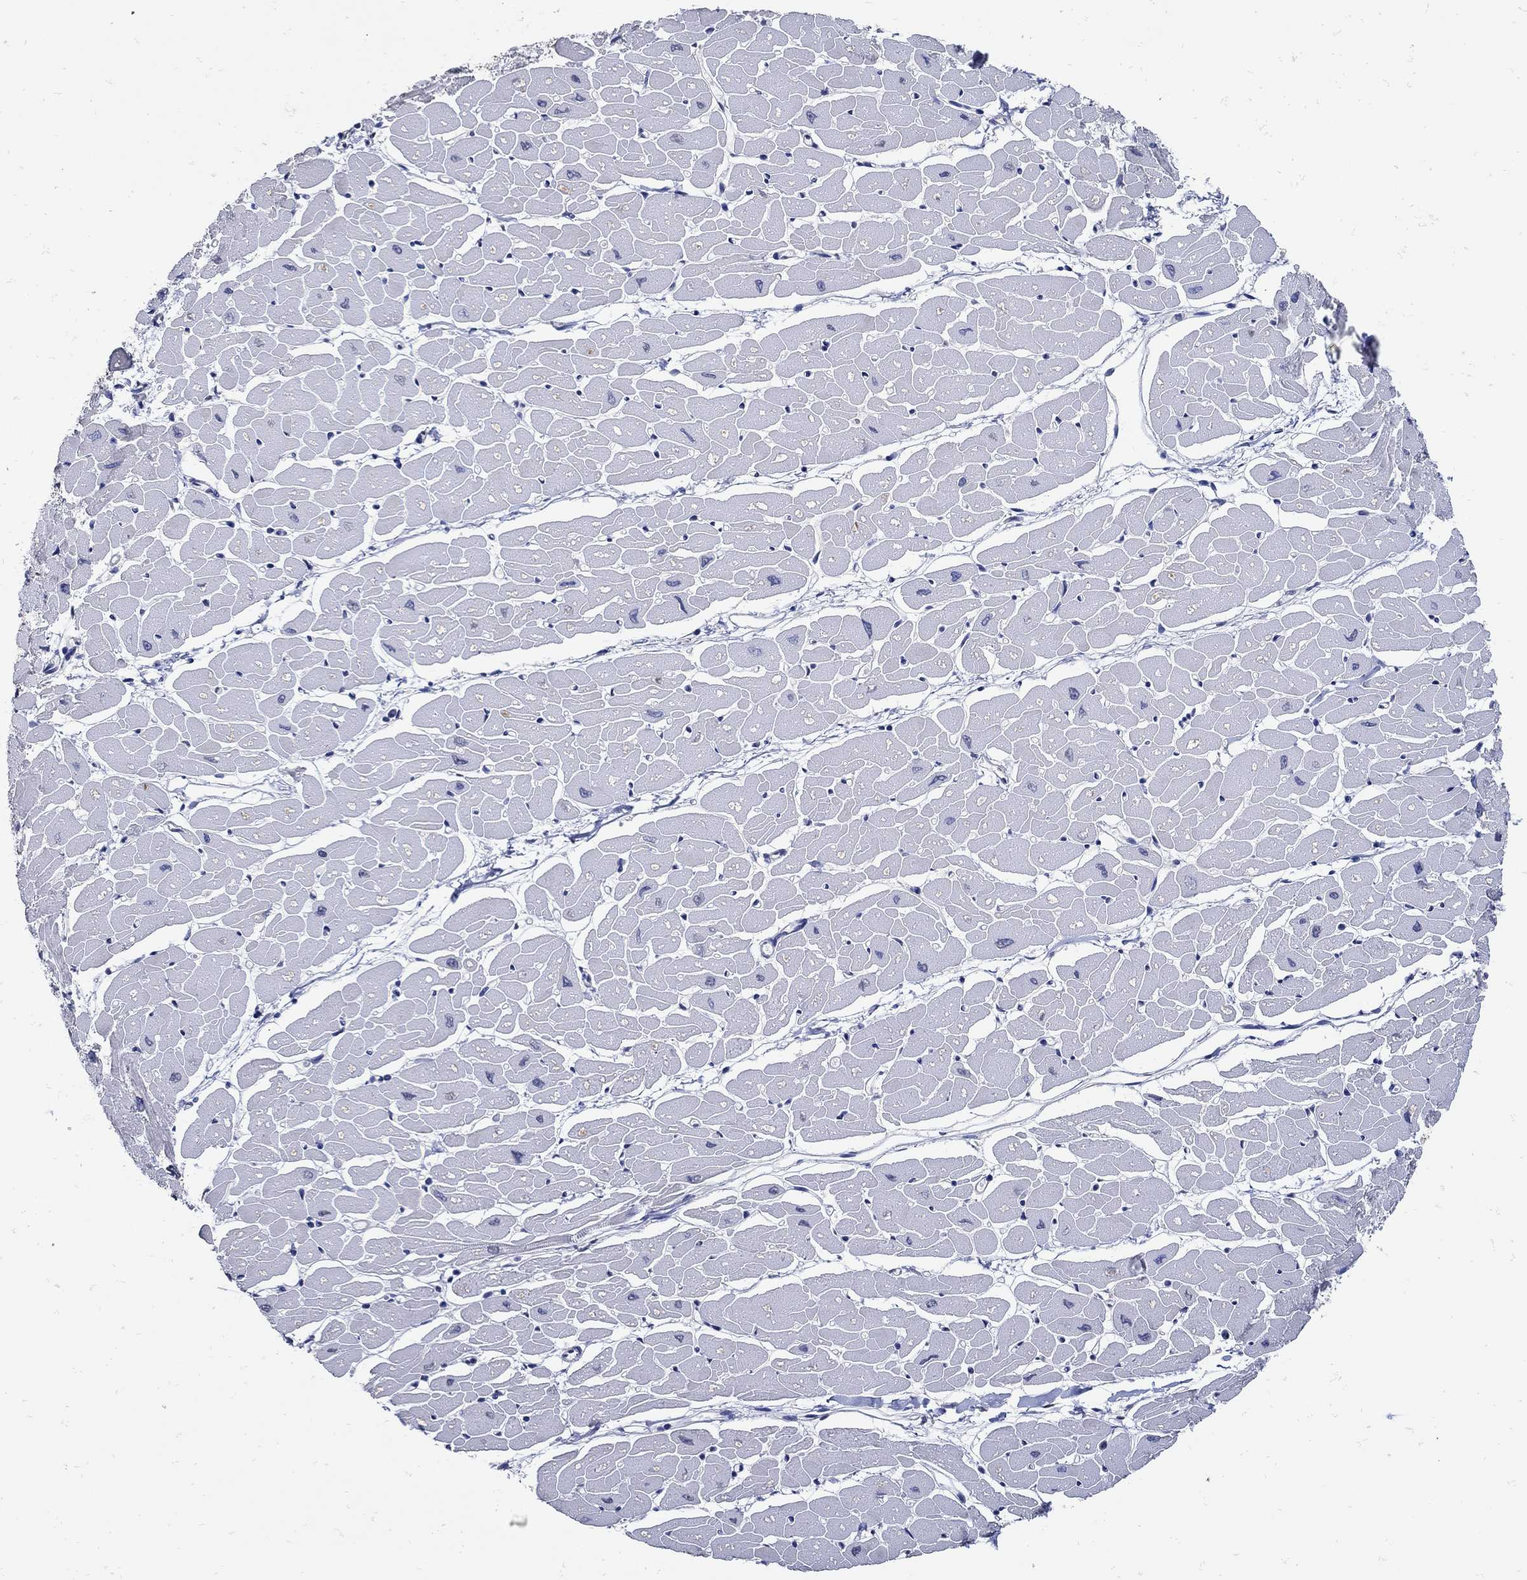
{"staining": {"intensity": "negative", "quantity": "none", "location": "none"}, "tissue": "heart muscle", "cell_type": "Cardiomyocytes", "image_type": "normal", "snomed": [{"axis": "morphology", "description": "Normal tissue, NOS"}, {"axis": "topography", "description": "Heart"}], "caption": "Benign heart muscle was stained to show a protein in brown. There is no significant expression in cardiomyocytes. (DAB immunohistochemistry (IHC), high magnification).", "gene": "KCNN3", "patient": {"sex": "male", "age": 57}}